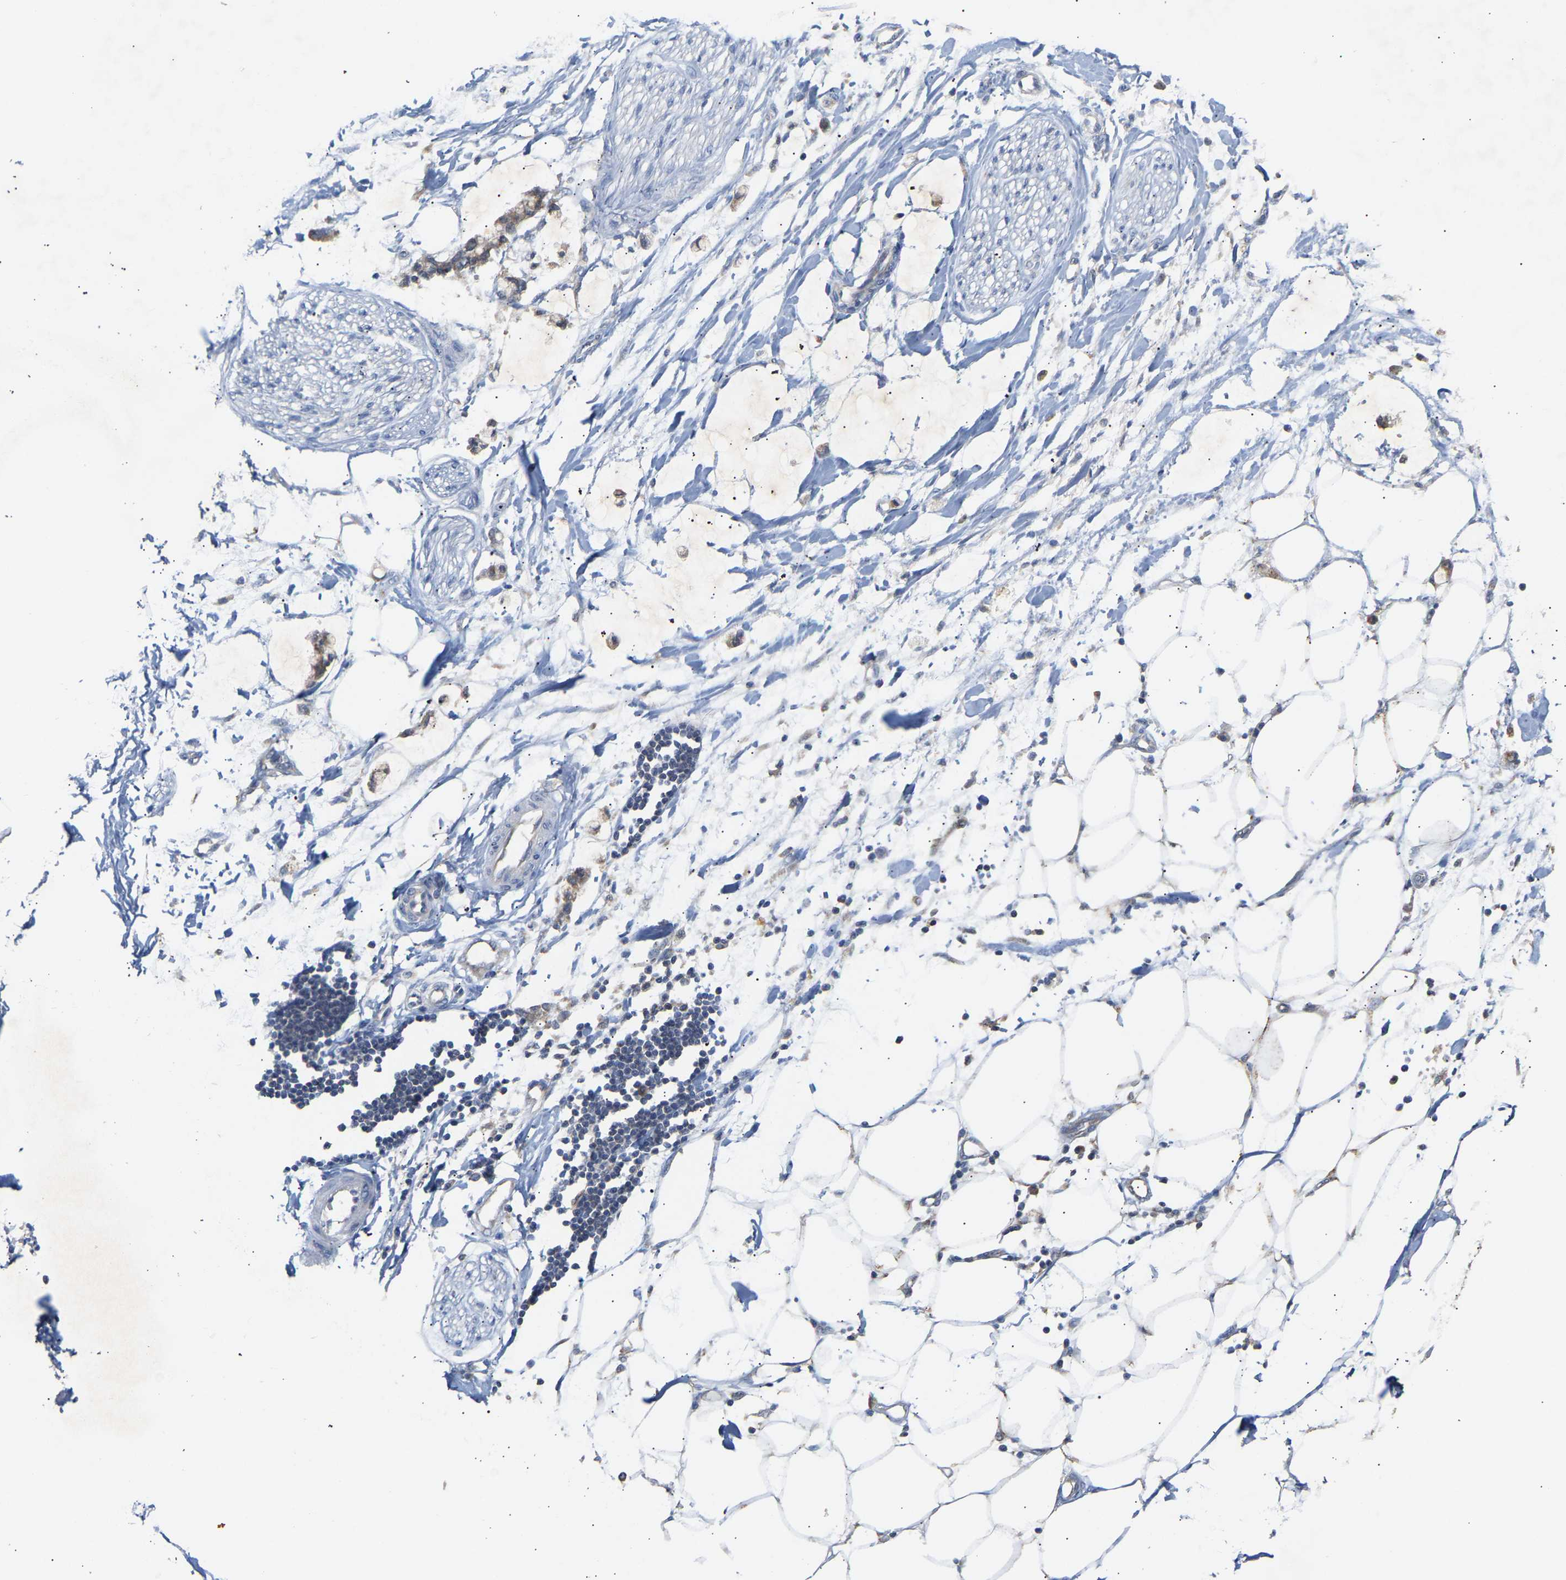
{"staining": {"intensity": "negative", "quantity": "none", "location": "none"}, "tissue": "adipose tissue", "cell_type": "Adipocytes", "image_type": "normal", "snomed": [{"axis": "morphology", "description": "Normal tissue, NOS"}, {"axis": "morphology", "description": "Adenocarcinoma, NOS"}, {"axis": "topography", "description": "Colon"}, {"axis": "topography", "description": "Peripheral nerve tissue"}], "caption": "IHC photomicrograph of benign human adipose tissue stained for a protein (brown), which reveals no positivity in adipocytes. (Stains: DAB immunohistochemistry (IHC) with hematoxylin counter stain, Microscopy: brightfield microscopy at high magnification).", "gene": "TPMT", "patient": {"sex": "male", "age": 14}}